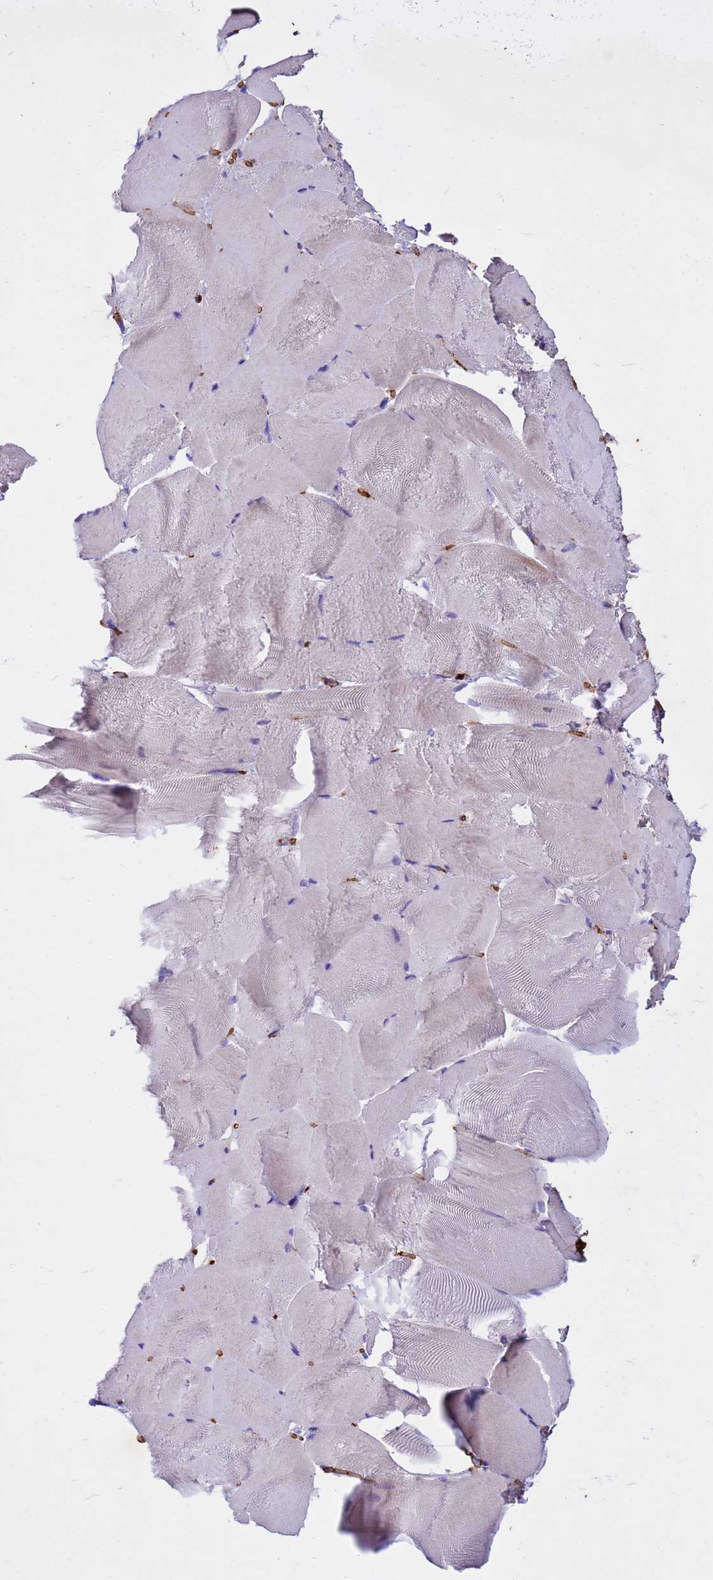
{"staining": {"intensity": "negative", "quantity": "none", "location": "none"}, "tissue": "skeletal muscle", "cell_type": "Myocytes", "image_type": "normal", "snomed": [{"axis": "morphology", "description": "Normal tissue, NOS"}, {"axis": "topography", "description": "Skeletal muscle"}], "caption": "Skeletal muscle stained for a protein using immunohistochemistry (IHC) shows no positivity myocytes.", "gene": "HBA1", "patient": {"sex": "female", "age": 64}}